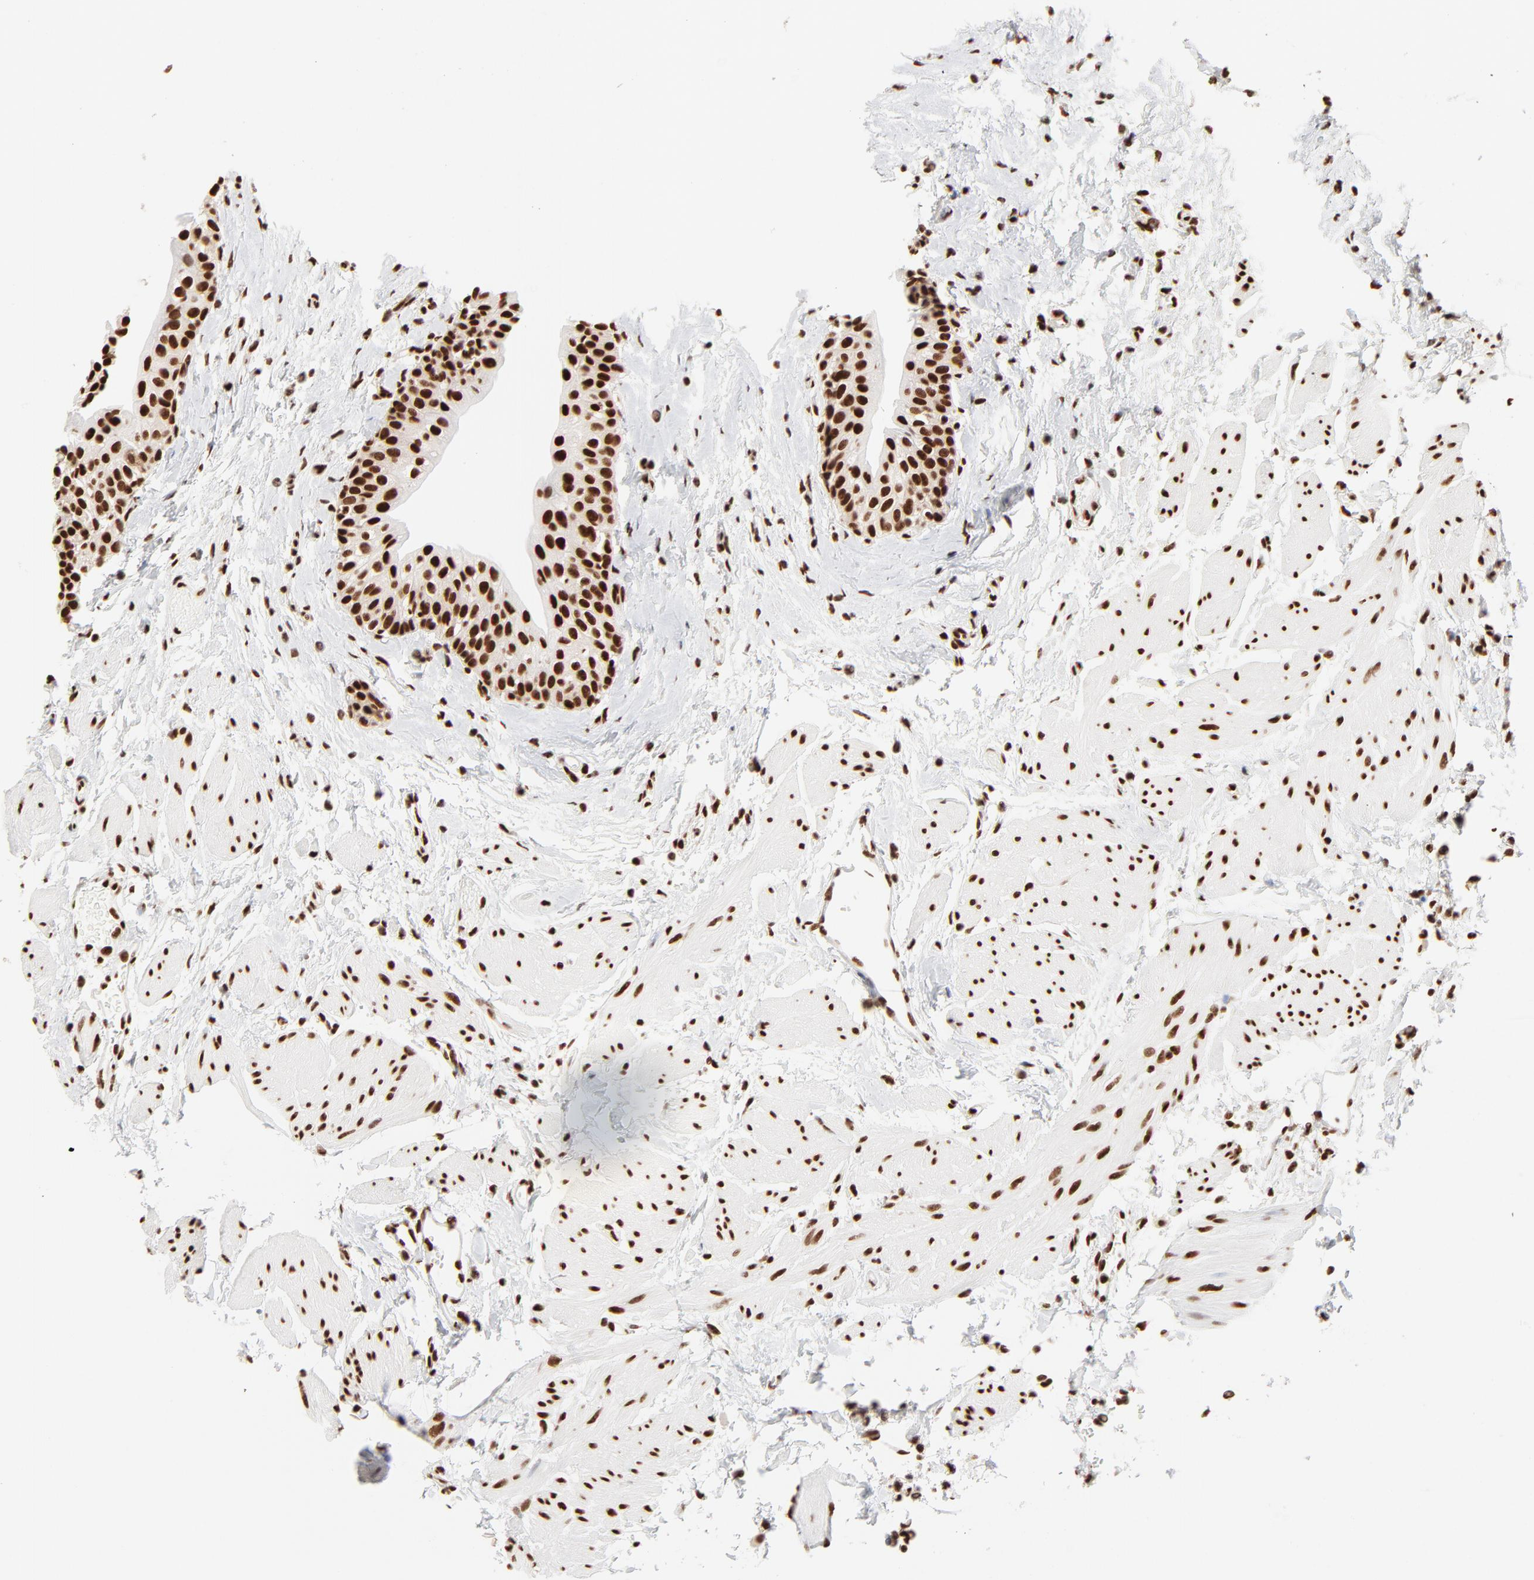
{"staining": {"intensity": "strong", "quantity": ">75%", "location": "nuclear"}, "tissue": "urinary bladder", "cell_type": "Urothelial cells", "image_type": "normal", "snomed": [{"axis": "morphology", "description": "Normal tissue, NOS"}, {"axis": "topography", "description": "Urinary bladder"}], "caption": "Immunohistochemistry (DAB (3,3'-diaminobenzidine)) staining of normal human urinary bladder reveals strong nuclear protein expression in about >75% of urothelial cells. (DAB (3,3'-diaminobenzidine) = brown stain, brightfield microscopy at high magnification).", "gene": "TARDBP", "patient": {"sex": "male", "age": 59}}